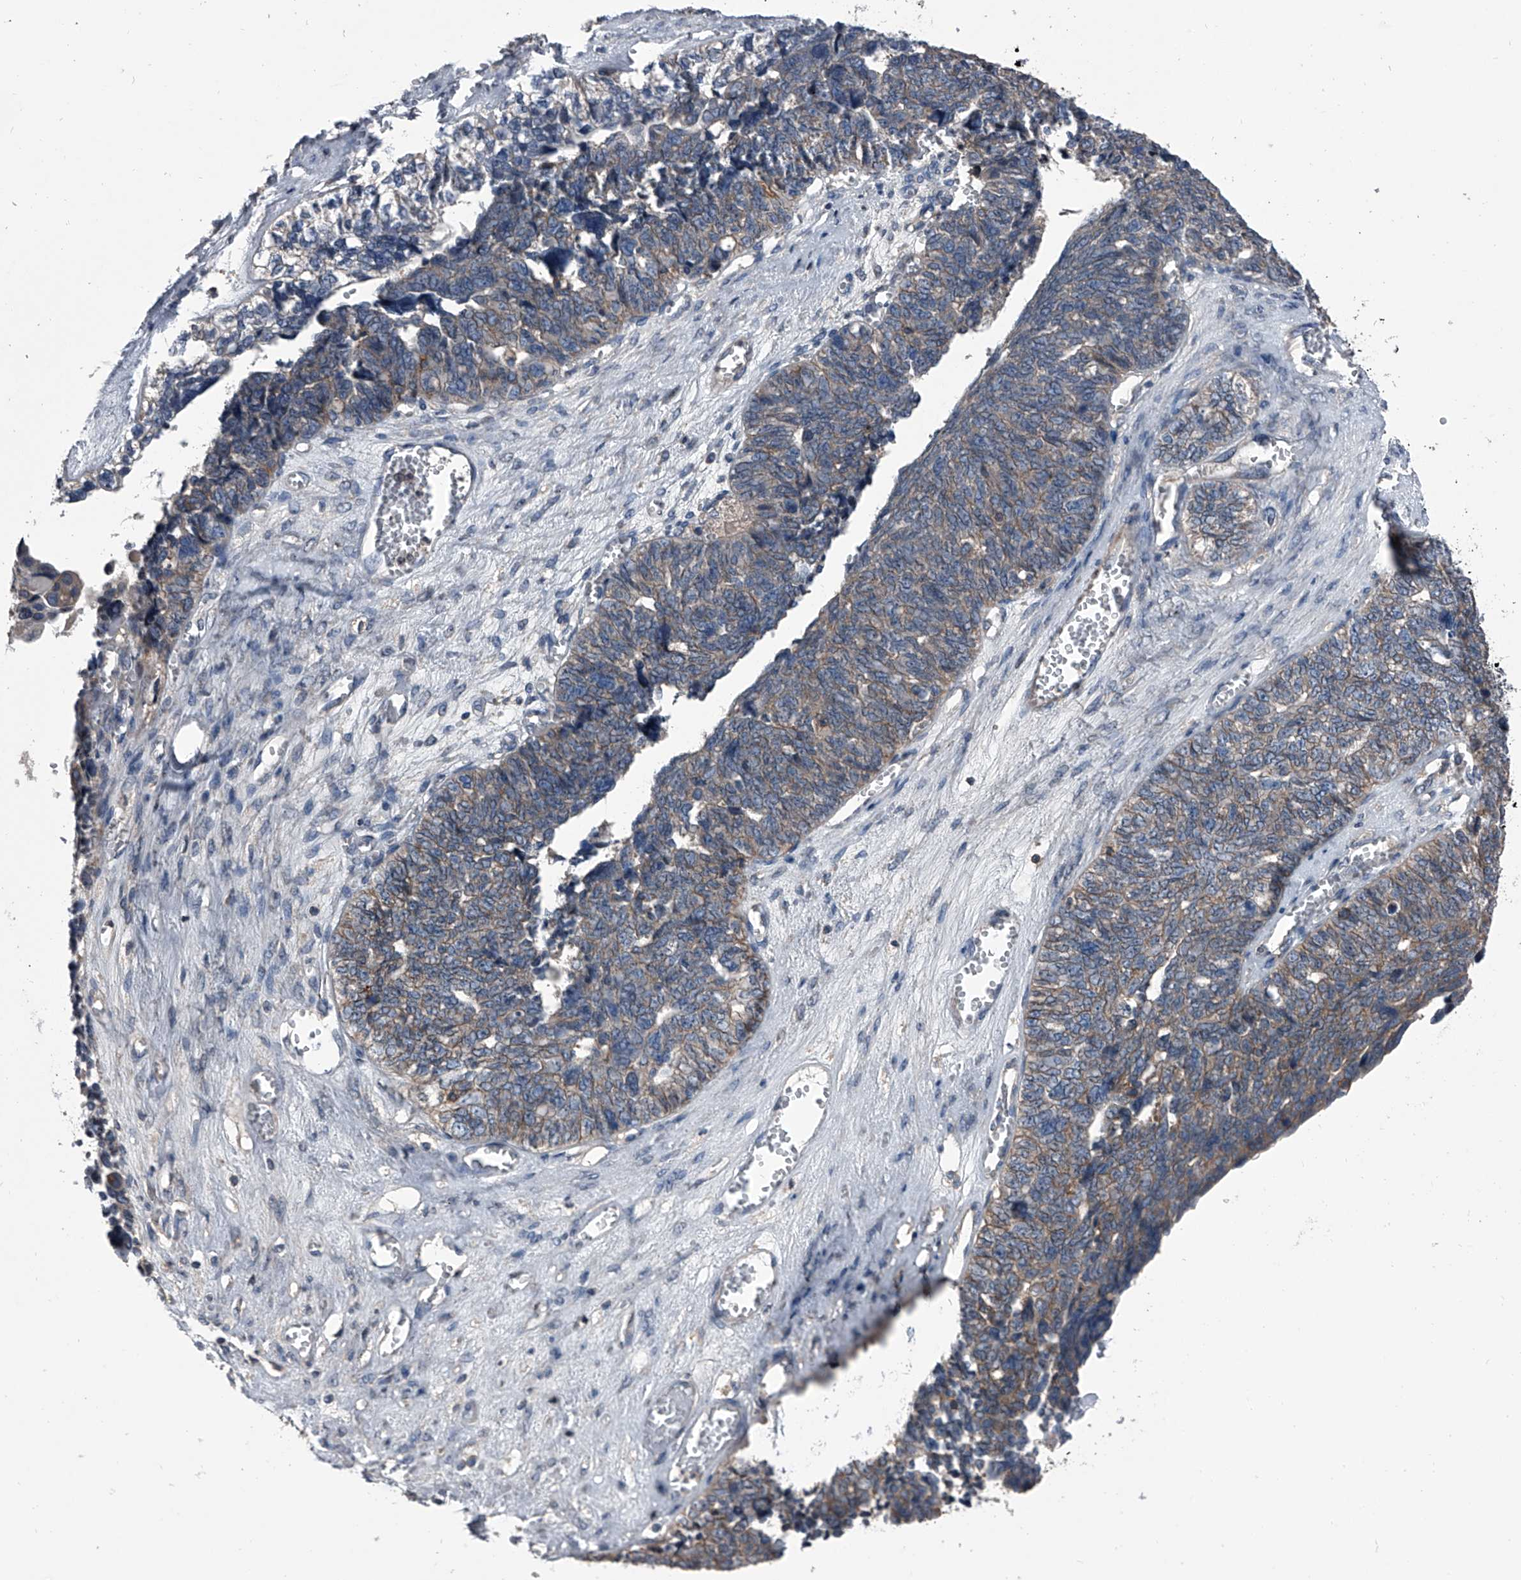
{"staining": {"intensity": "moderate", "quantity": "25%-75%", "location": "cytoplasmic/membranous"}, "tissue": "ovarian cancer", "cell_type": "Tumor cells", "image_type": "cancer", "snomed": [{"axis": "morphology", "description": "Cystadenocarcinoma, serous, NOS"}, {"axis": "topography", "description": "Ovary"}], "caption": "IHC micrograph of neoplastic tissue: human ovarian cancer stained using immunohistochemistry shows medium levels of moderate protein expression localized specifically in the cytoplasmic/membranous of tumor cells, appearing as a cytoplasmic/membranous brown color.", "gene": "PIP5K1A", "patient": {"sex": "female", "age": 79}}